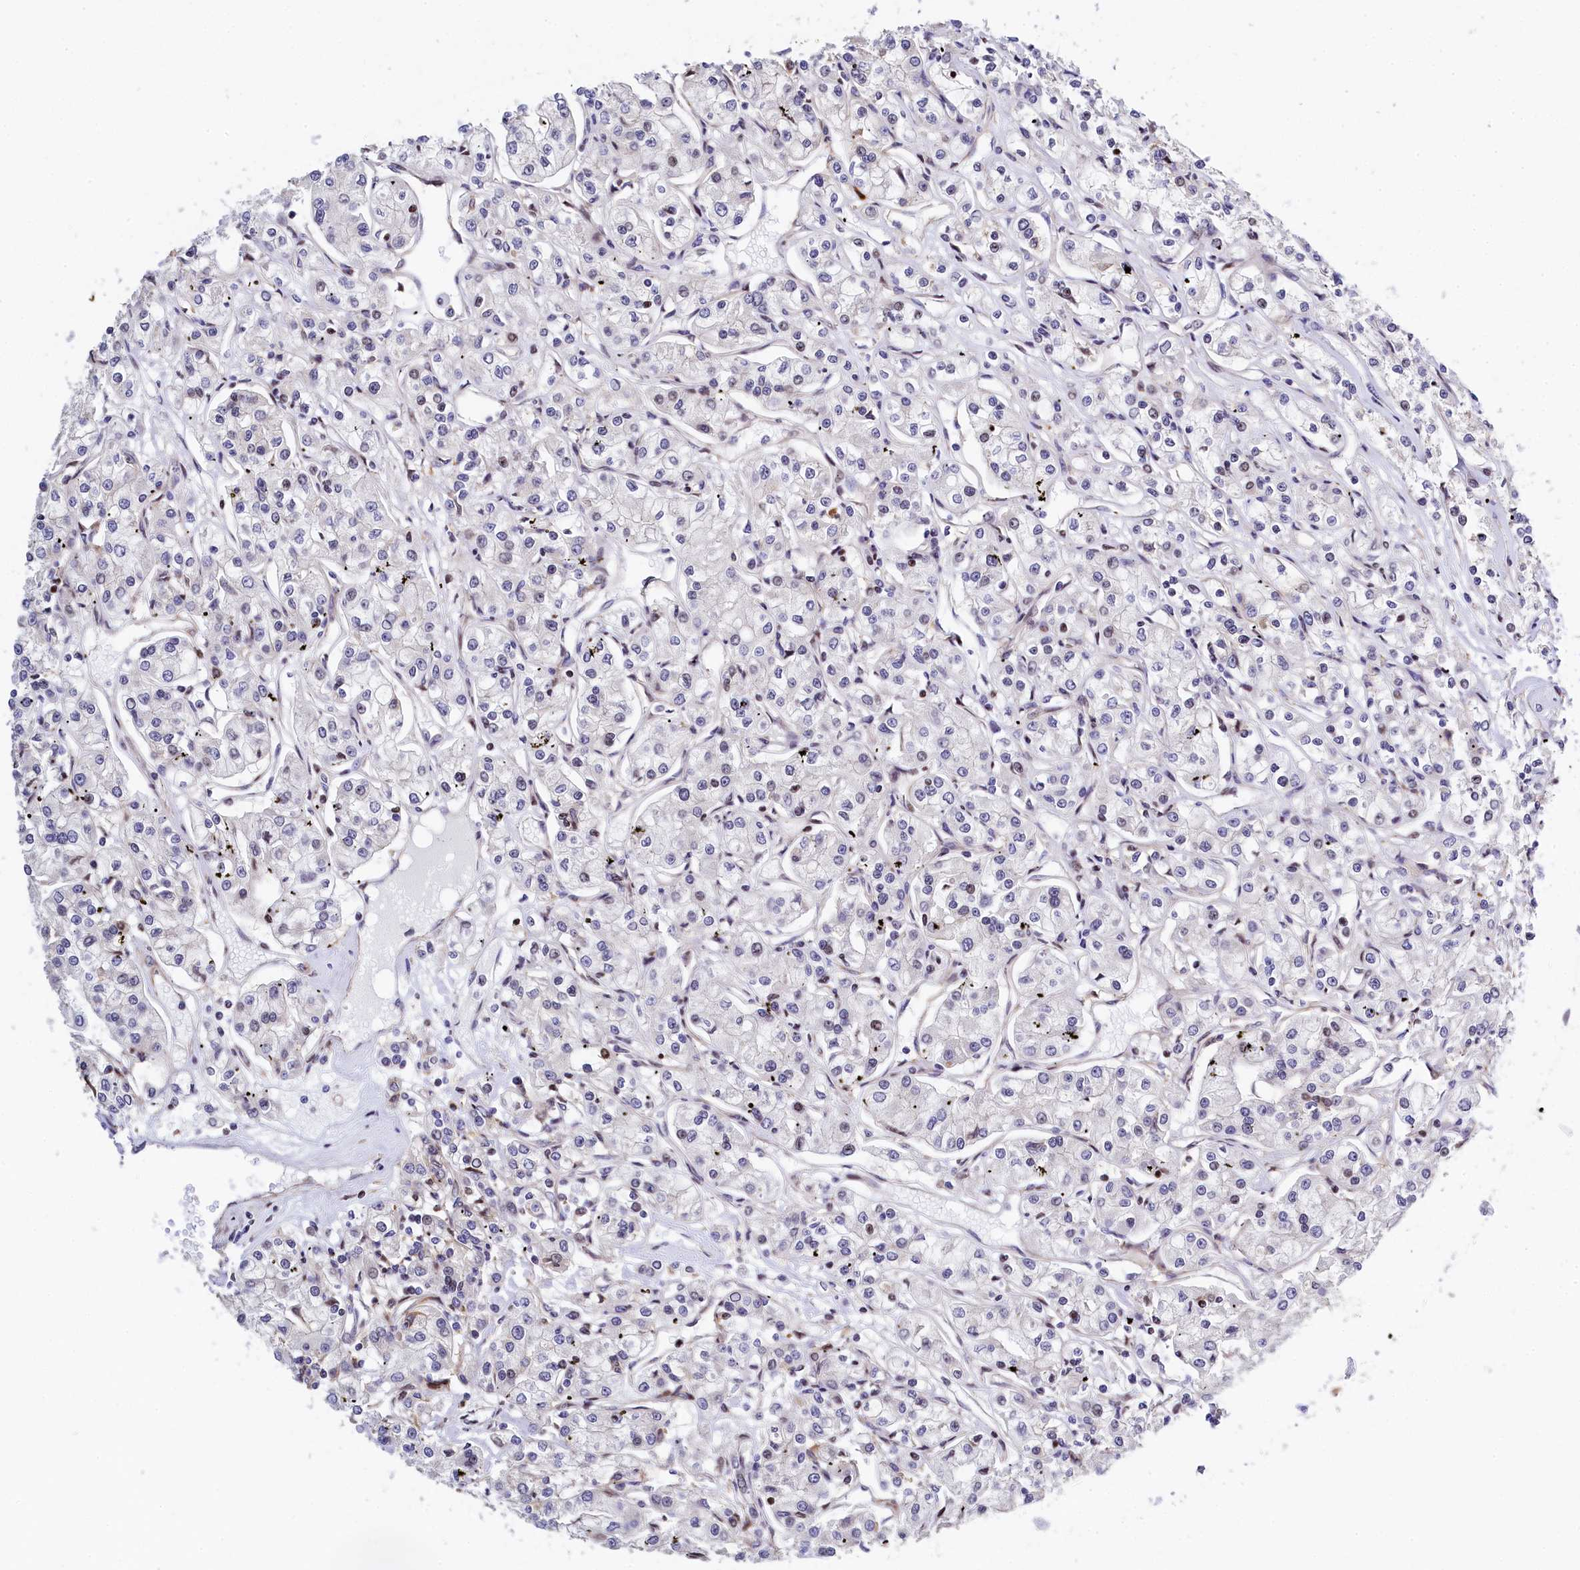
{"staining": {"intensity": "negative", "quantity": "none", "location": "none"}, "tissue": "renal cancer", "cell_type": "Tumor cells", "image_type": "cancer", "snomed": [{"axis": "morphology", "description": "Adenocarcinoma, NOS"}, {"axis": "topography", "description": "Kidney"}], "caption": "Immunohistochemistry (IHC) micrograph of neoplastic tissue: renal cancer stained with DAB (3,3'-diaminobenzidine) demonstrates no significant protein positivity in tumor cells. (DAB immunohistochemistry (IHC) visualized using brightfield microscopy, high magnification).", "gene": "TGDS", "patient": {"sex": "female", "age": 59}}